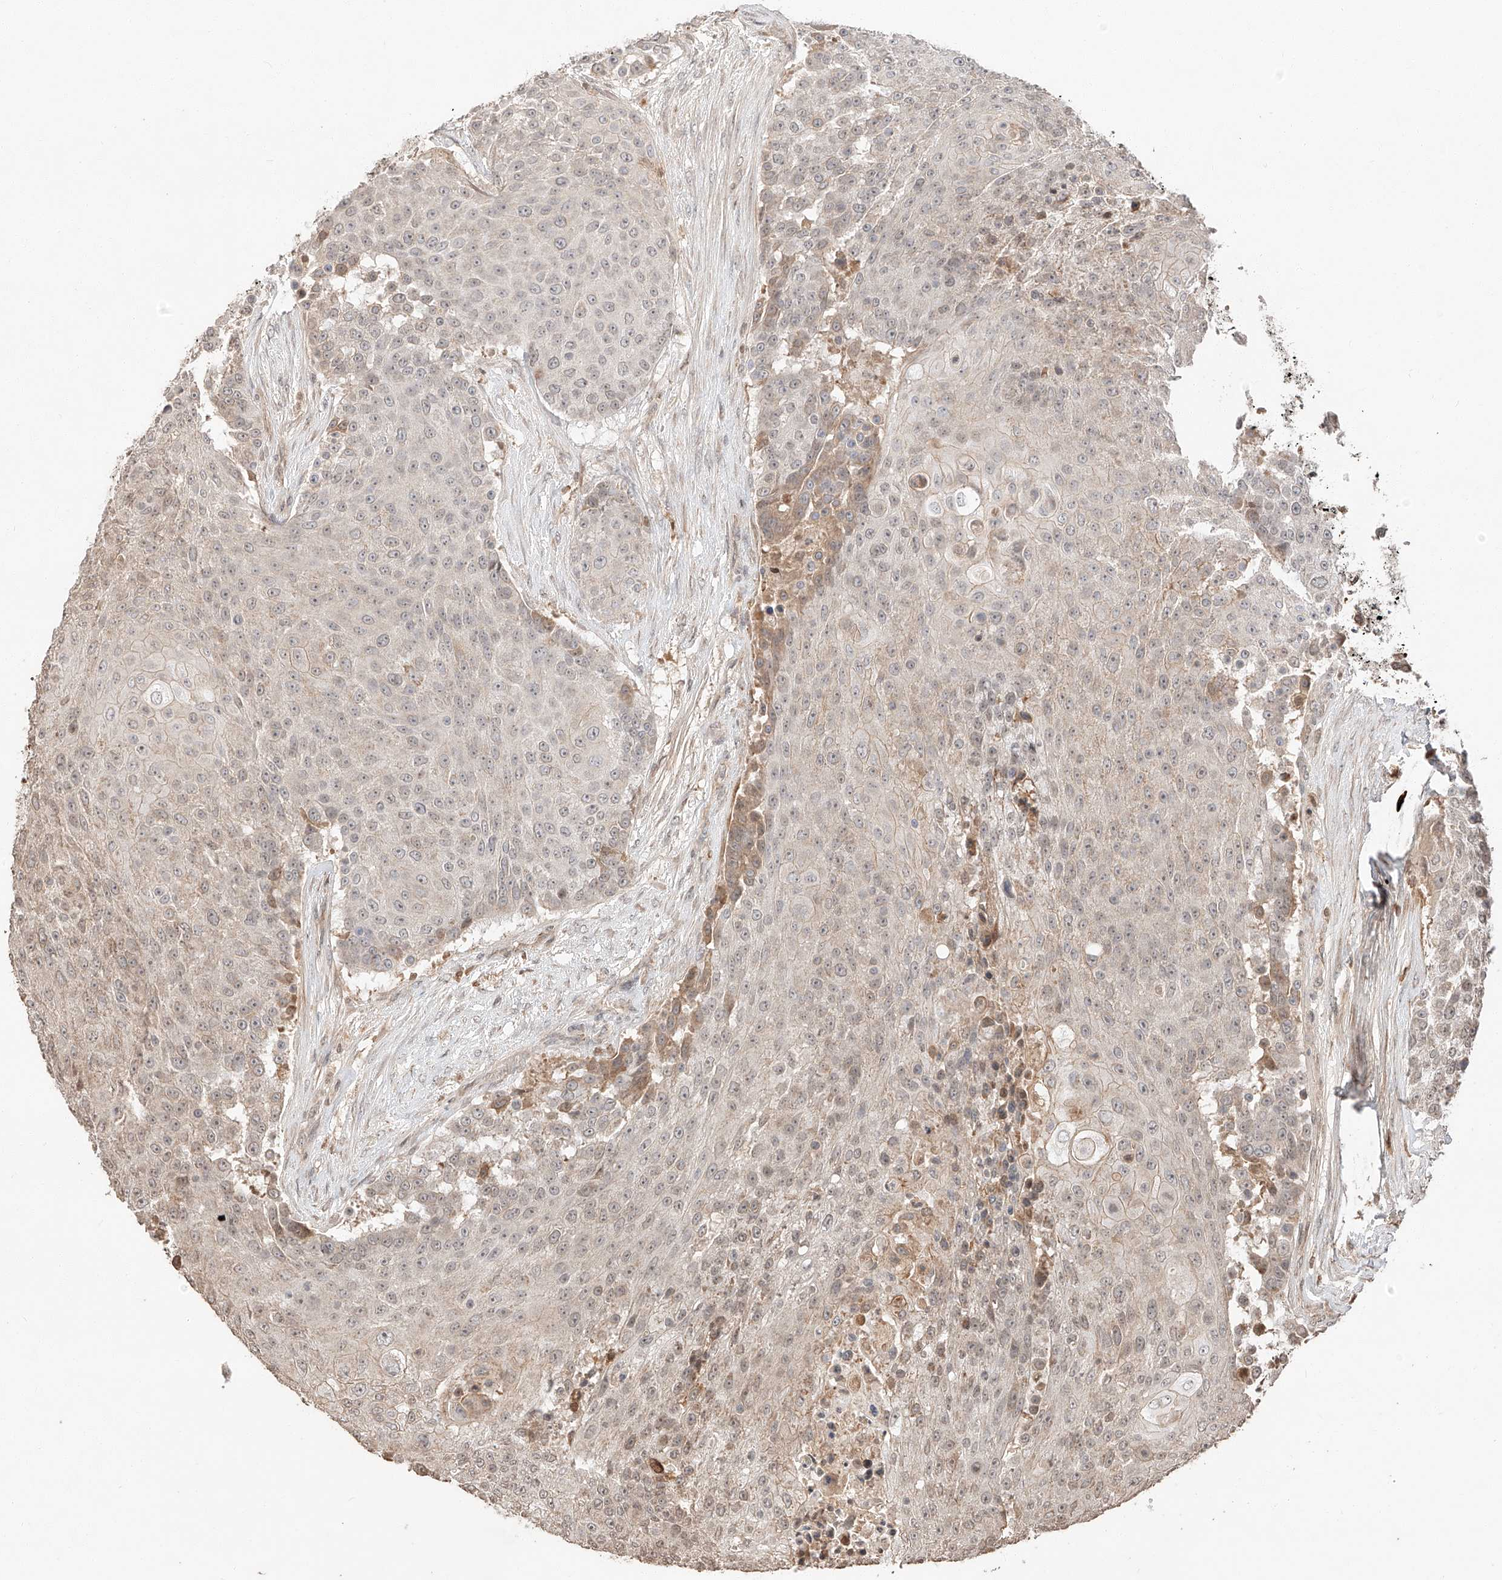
{"staining": {"intensity": "weak", "quantity": "<25%", "location": "cytoplasmic/membranous"}, "tissue": "urothelial cancer", "cell_type": "Tumor cells", "image_type": "cancer", "snomed": [{"axis": "morphology", "description": "Urothelial carcinoma, High grade"}, {"axis": "topography", "description": "Urinary bladder"}], "caption": "Immunohistochemical staining of human urothelial cancer exhibits no significant positivity in tumor cells.", "gene": "ARHGAP33", "patient": {"sex": "female", "age": 63}}